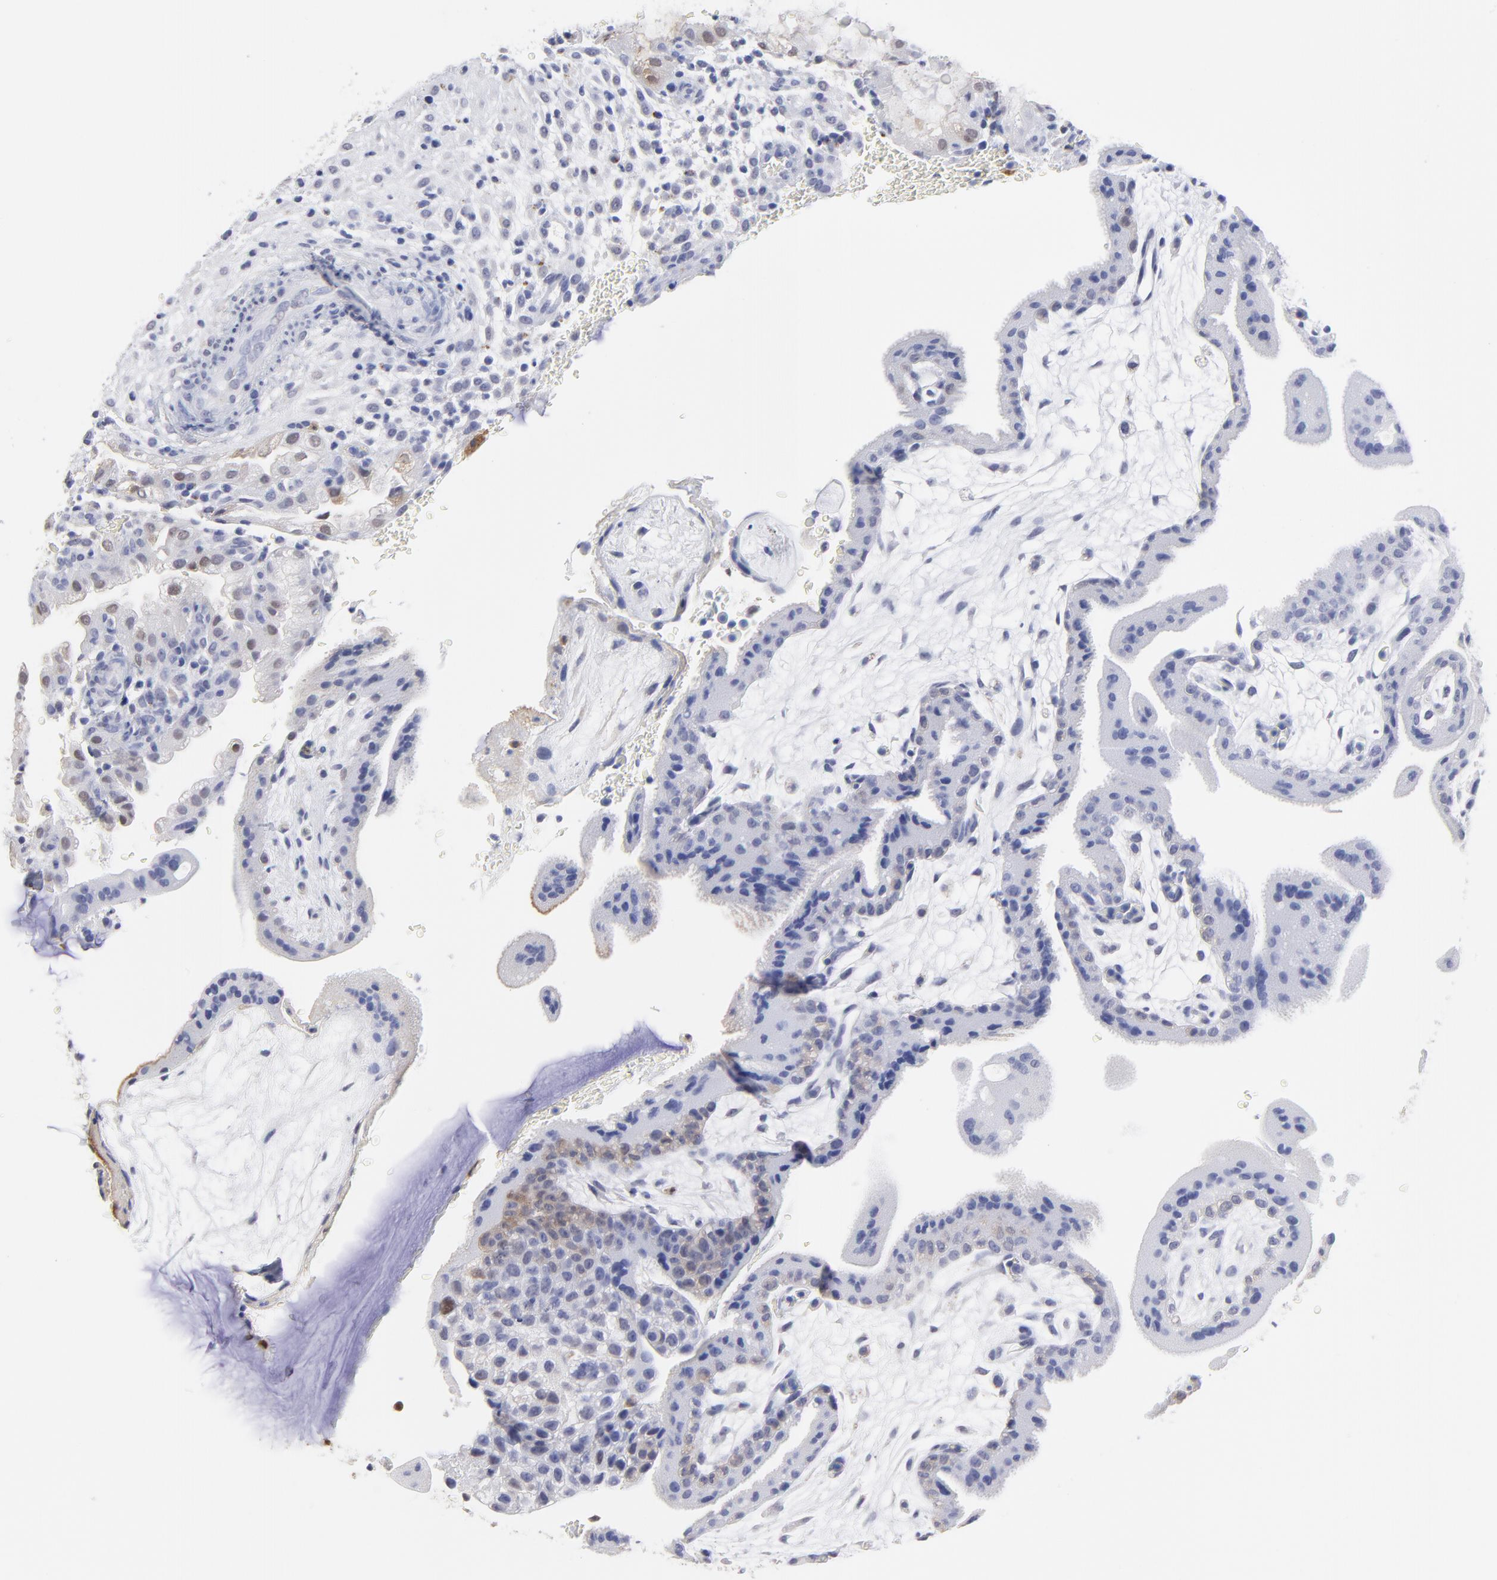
{"staining": {"intensity": "weak", "quantity": "<25%", "location": "cytoplasmic/membranous,nuclear"}, "tissue": "placenta", "cell_type": "Decidual cells", "image_type": "normal", "snomed": [{"axis": "morphology", "description": "Normal tissue, NOS"}, {"axis": "topography", "description": "Placenta"}], "caption": "Normal placenta was stained to show a protein in brown. There is no significant staining in decidual cells. Brightfield microscopy of immunohistochemistry stained with DAB (3,3'-diaminobenzidine) (brown) and hematoxylin (blue), captured at high magnification.", "gene": "SMARCA1", "patient": {"sex": "female", "age": 35}}